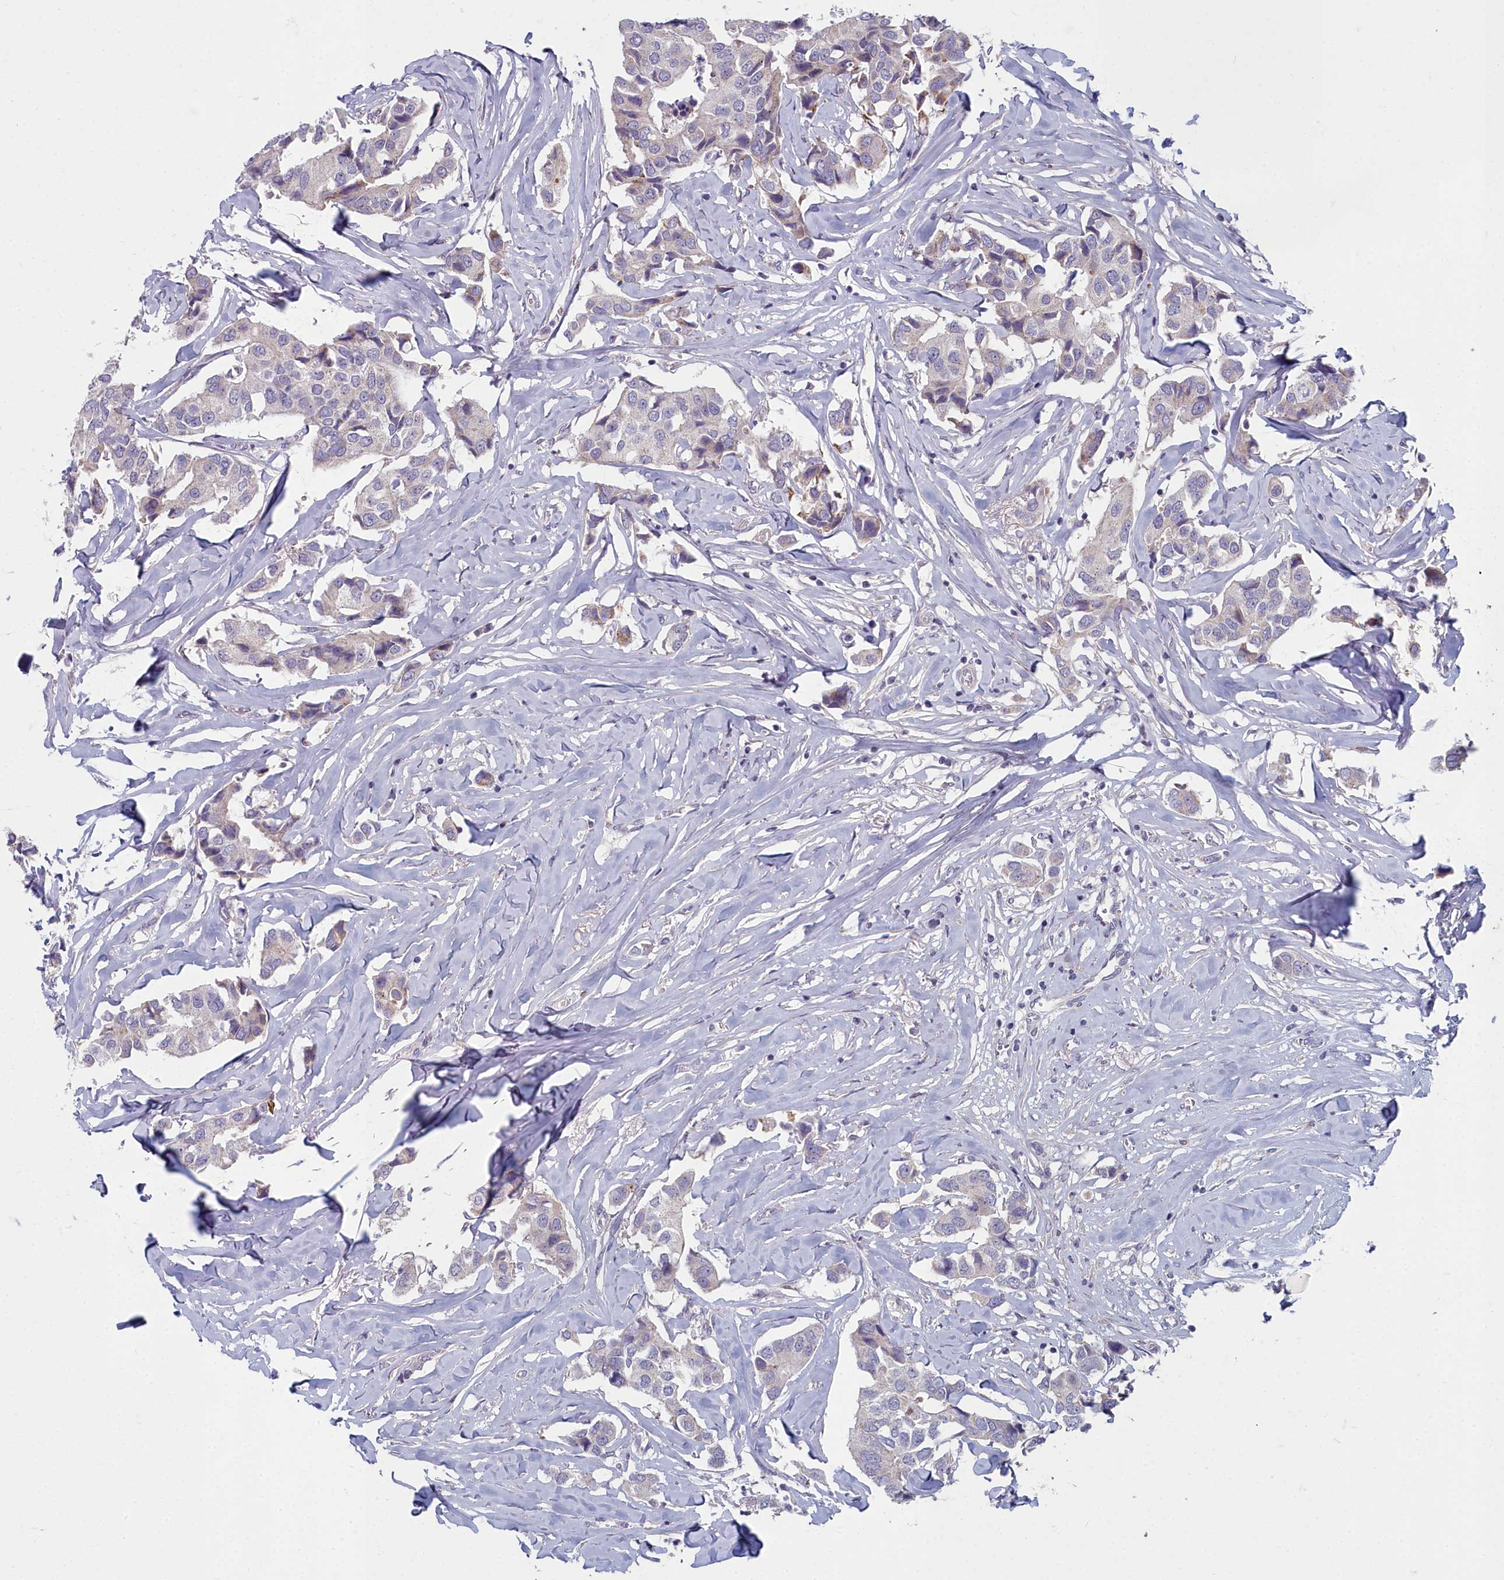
{"staining": {"intensity": "negative", "quantity": "none", "location": "none"}, "tissue": "breast cancer", "cell_type": "Tumor cells", "image_type": "cancer", "snomed": [{"axis": "morphology", "description": "Duct carcinoma"}, {"axis": "topography", "description": "Breast"}], "caption": "The micrograph shows no staining of tumor cells in infiltrating ductal carcinoma (breast).", "gene": "INSYN2A", "patient": {"sex": "female", "age": 80}}